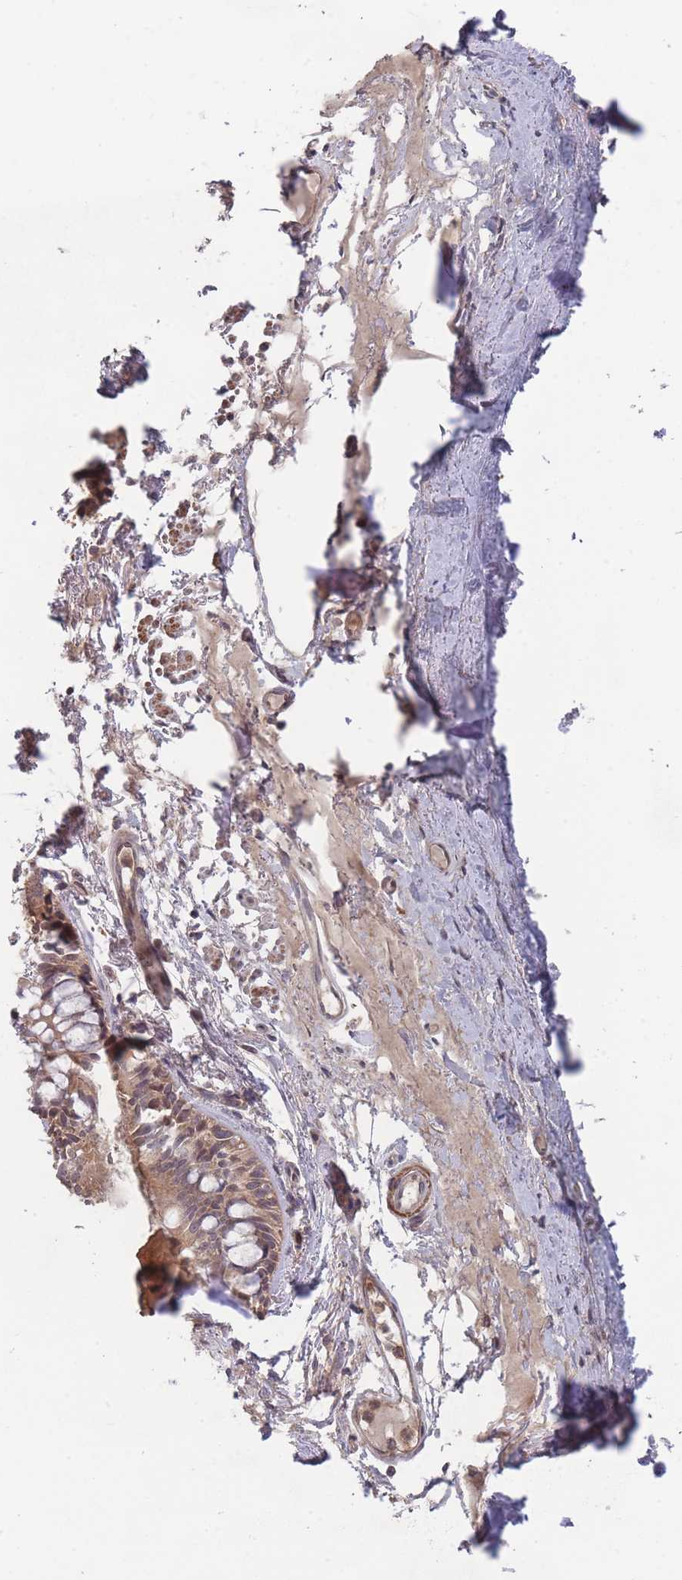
{"staining": {"intensity": "moderate", "quantity": ">75%", "location": "cytoplasmic/membranous,nuclear"}, "tissue": "bronchus", "cell_type": "Respiratory epithelial cells", "image_type": "normal", "snomed": [{"axis": "morphology", "description": "Normal tissue, NOS"}, {"axis": "topography", "description": "Bronchus"}], "caption": "An immunohistochemistry (IHC) image of benign tissue is shown. Protein staining in brown shows moderate cytoplasmic/membranous,nuclear positivity in bronchus within respiratory epithelial cells. (DAB IHC with brightfield microscopy, high magnification).", "gene": "SF3B1", "patient": {"sex": "male", "age": 70}}